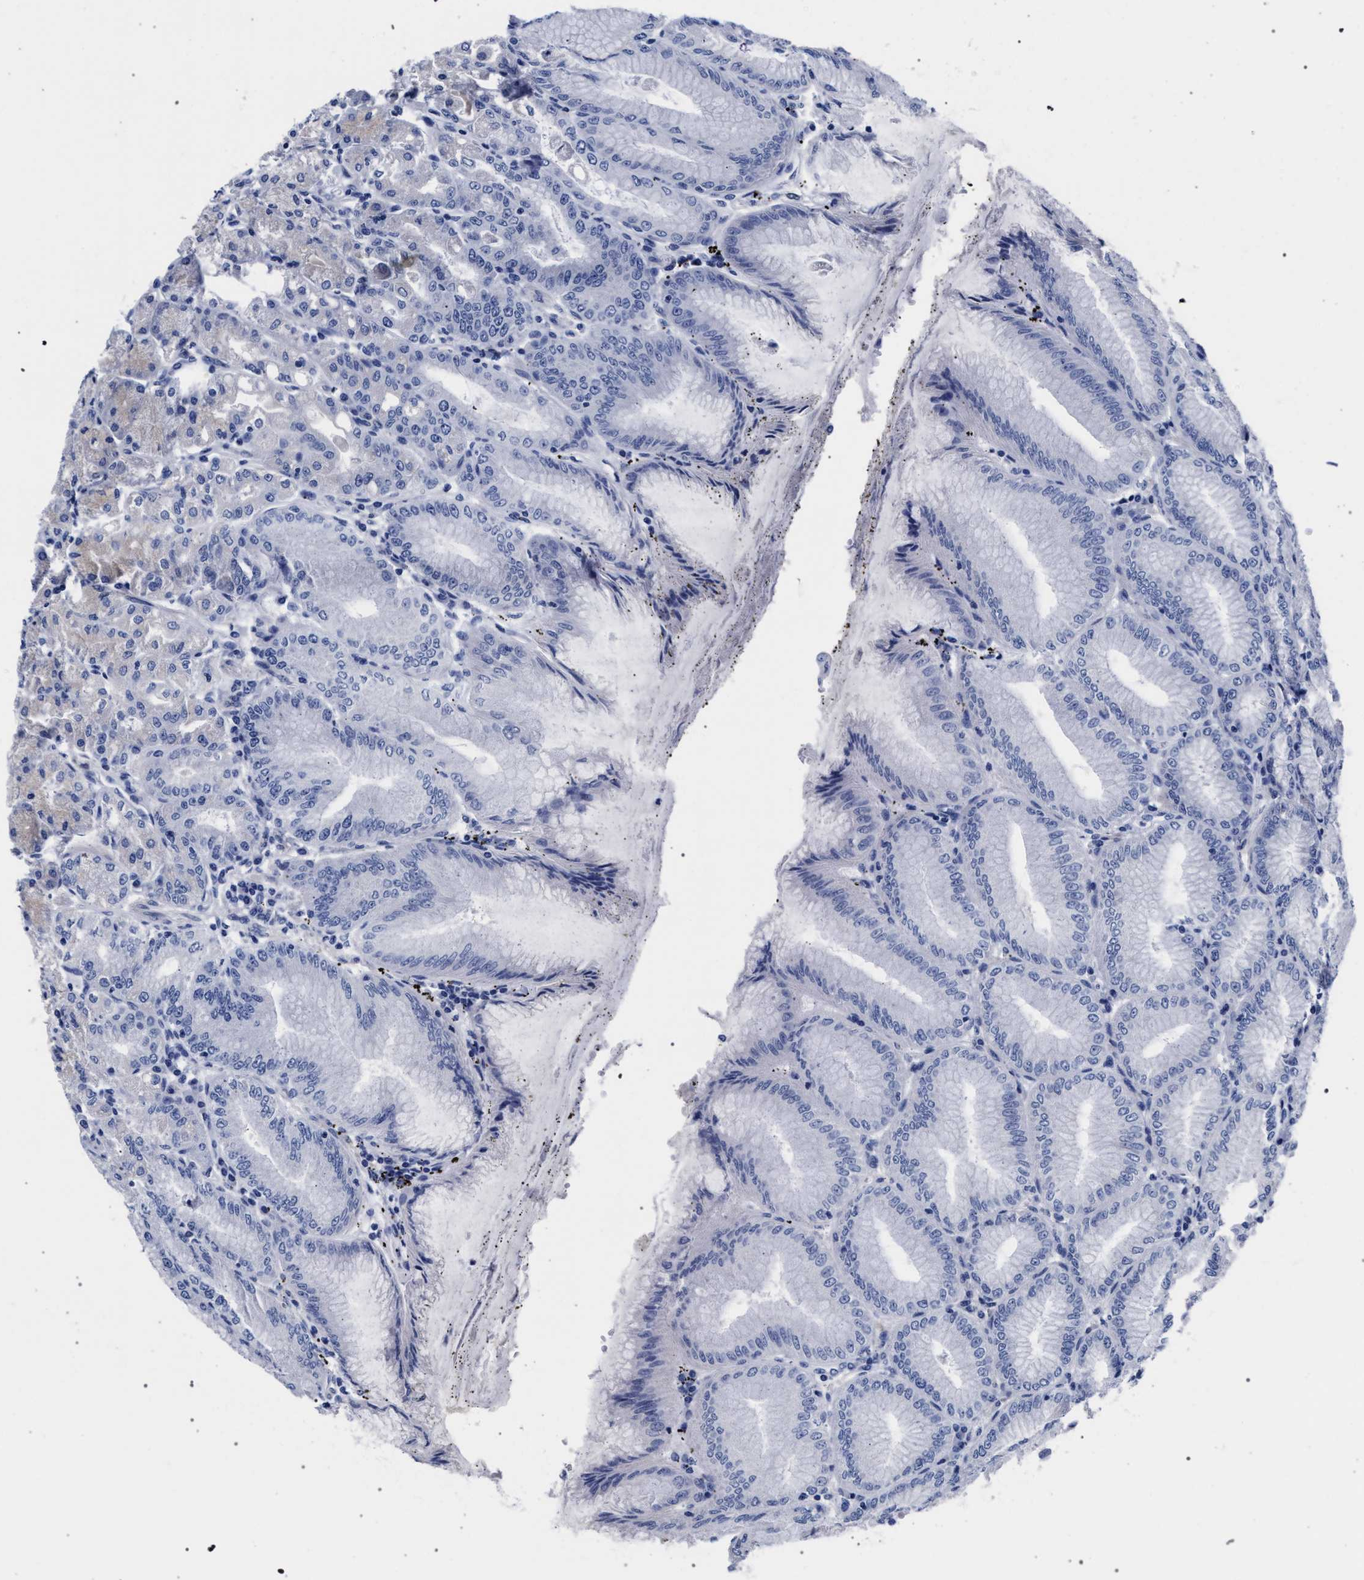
{"staining": {"intensity": "weak", "quantity": "<25%", "location": "cytoplasmic/membranous"}, "tissue": "stomach", "cell_type": "Glandular cells", "image_type": "normal", "snomed": [{"axis": "morphology", "description": "Normal tissue, NOS"}, {"axis": "topography", "description": "Stomach, lower"}], "caption": "This histopathology image is of normal stomach stained with IHC to label a protein in brown with the nuclei are counter-stained blue. There is no positivity in glandular cells.", "gene": "AKAP4", "patient": {"sex": "male", "age": 71}}